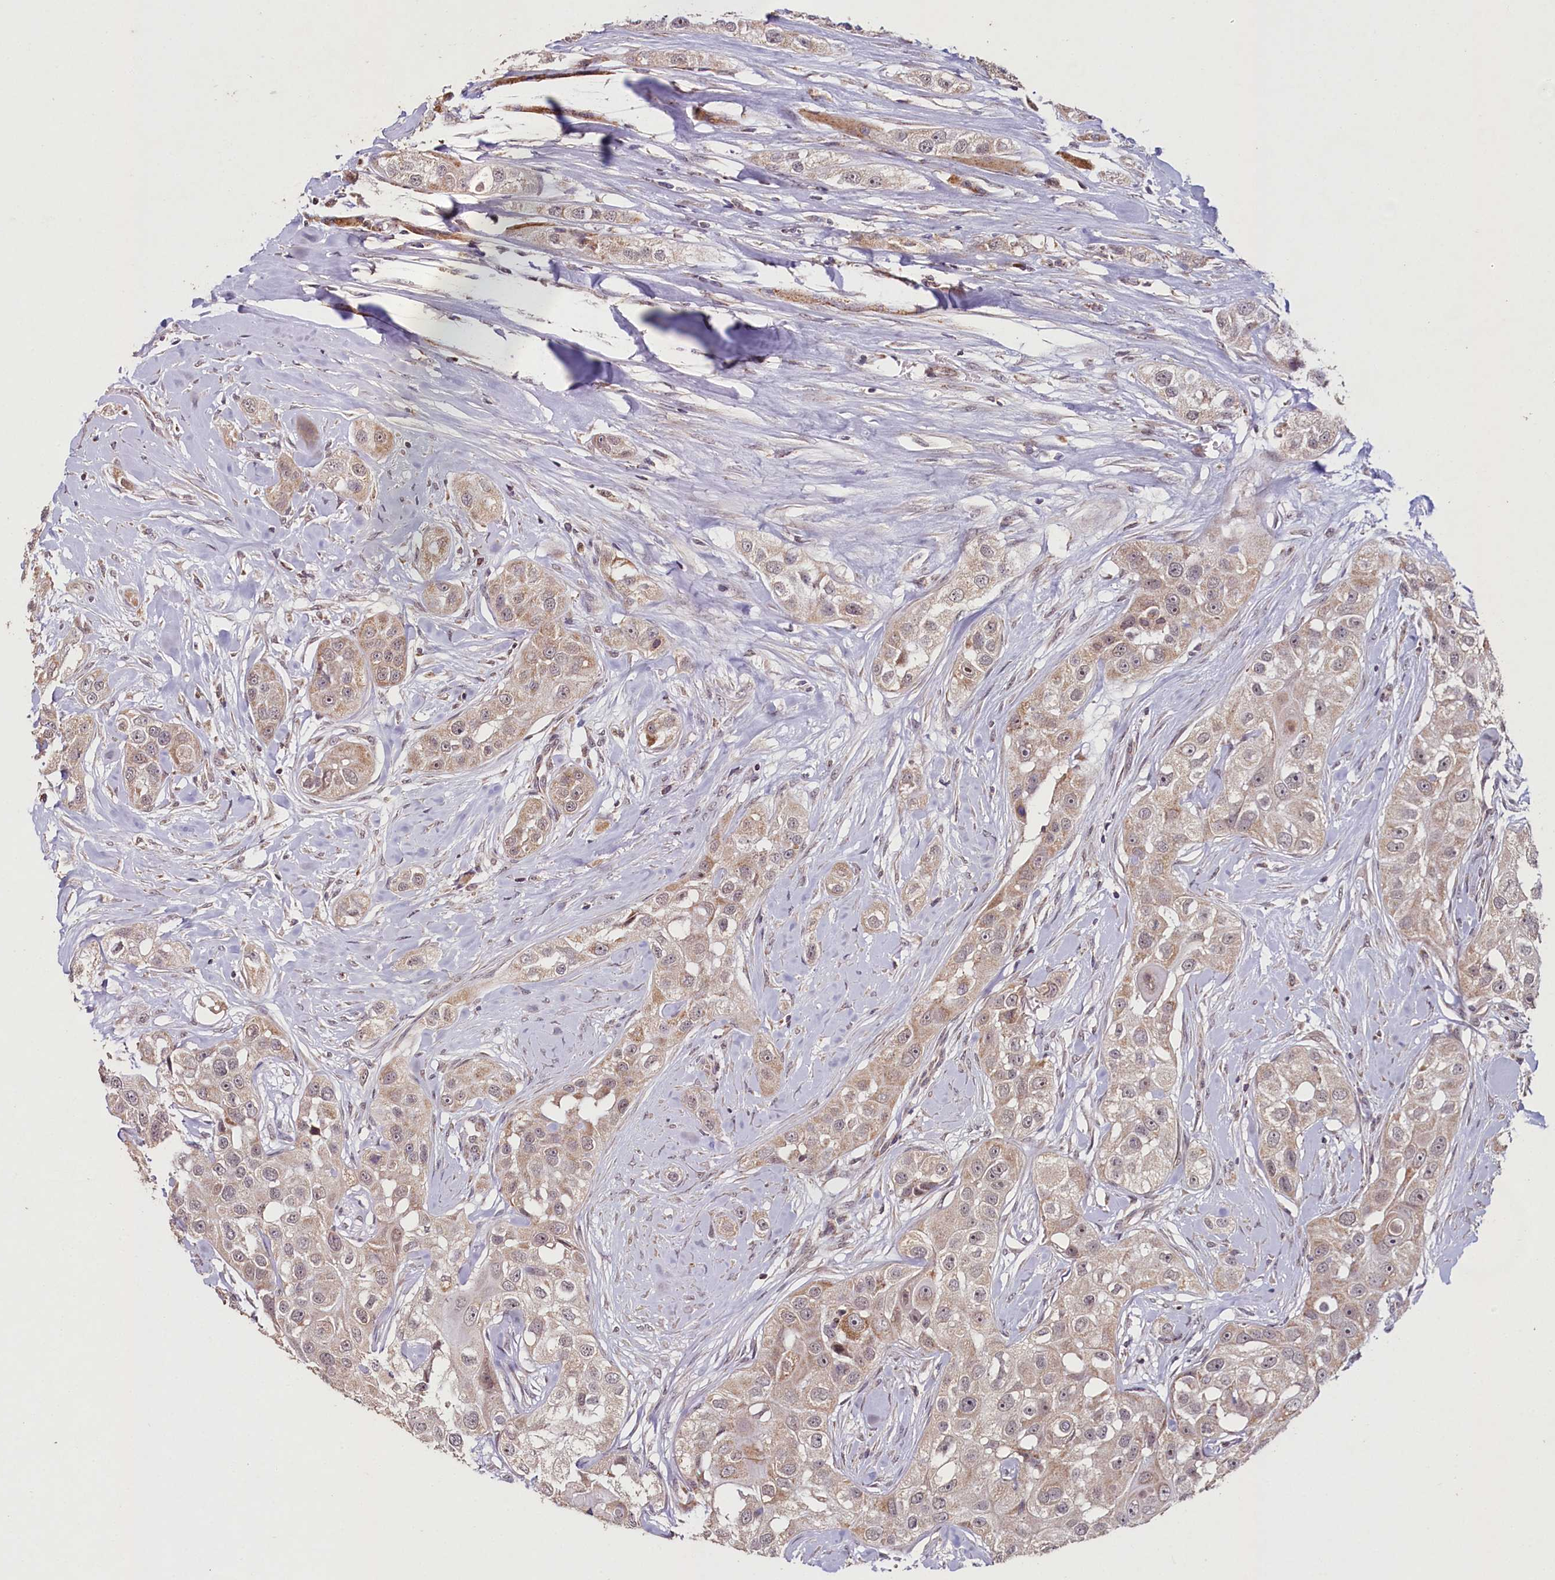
{"staining": {"intensity": "weak", "quantity": ">75%", "location": "cytoplasmic/membranous"}, "tissue": "head and neck cancer", "cell_type": "Tumor cells", "image_type": "cancer", "snomed": [{"axis": "morphology", "description": "Normal tissue, NOS"}, {"axis": "morphology", "description": "Squamous cell carcinoma, NOS"}, {"axis": "topography", "description": "Skeletal muscle"}, {"axis": "topography", "description": "Head-Neck"}], "caption": "Tumor cells exhibit weak cytoplasmic/membranous positivity in approximately >75% of cells in head and neck squamous cell carcinoma.", "gene": "PDE6D", "patient": {"sex": "male", "age": 51}}